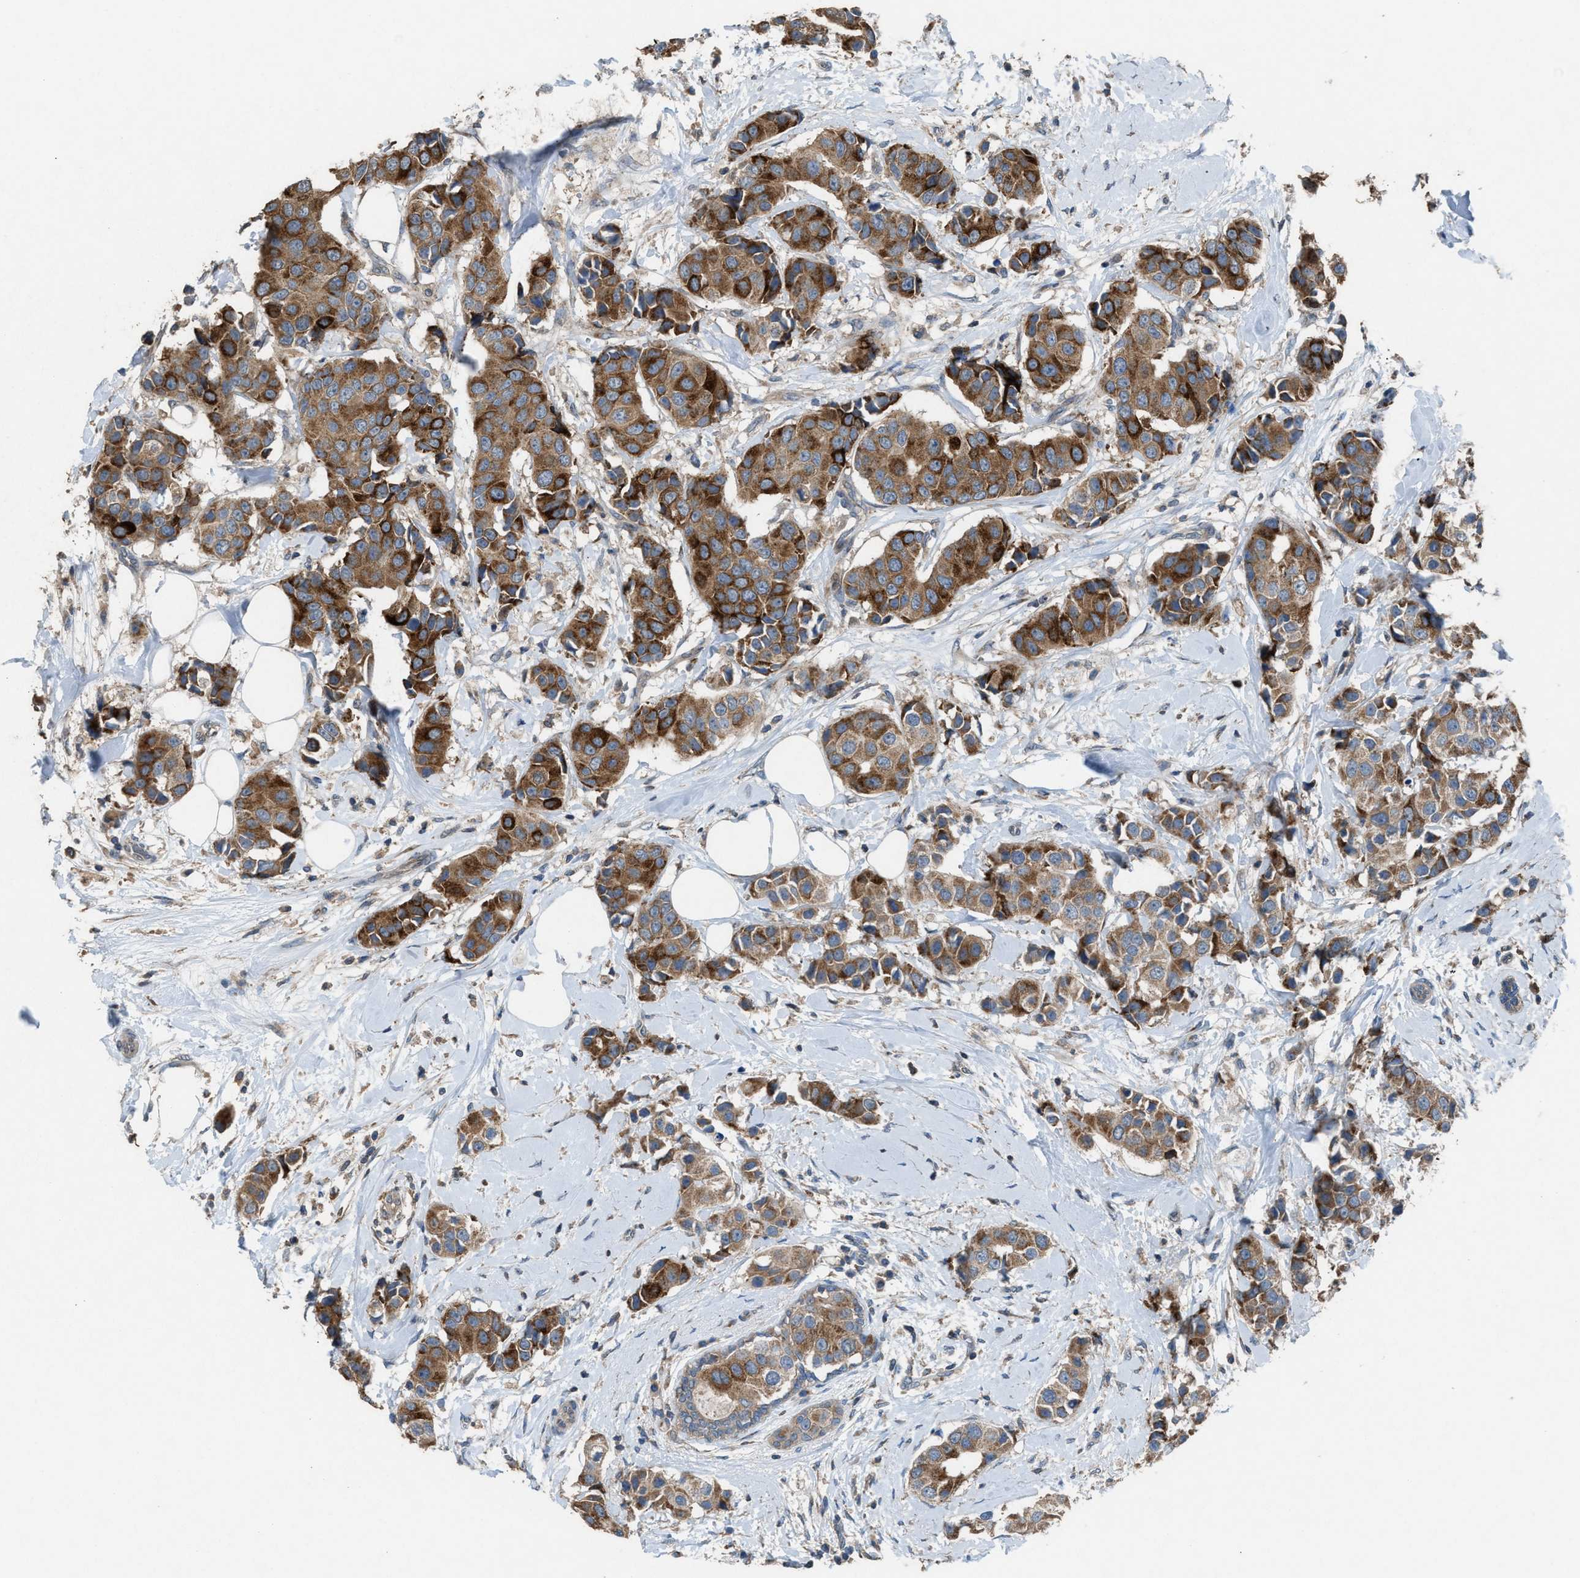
{"staining": {"intensity": "strong", "quantity": ">75%", "location": "cytoplasmic/membranous"}, "tissue": "breast cancer", "cell_type": "Tumor cells", "image_type": "cancer", "snomed": [{"axis": "morphology", "description": "Normal tissue, NOS"}, {"axis": "morphology", "description": "Duct carcinoma"}, {"axis": "topography", "description": "Breast"}], "caption": "Breast intraductal carcinoma was stained to show a protein in brown. There is high levels of strong cytoplasmic/membranous expression in approximately >75% of tumor cells.", "gene": "TPK1", "patient": {"sex": "female", "age": 39}}